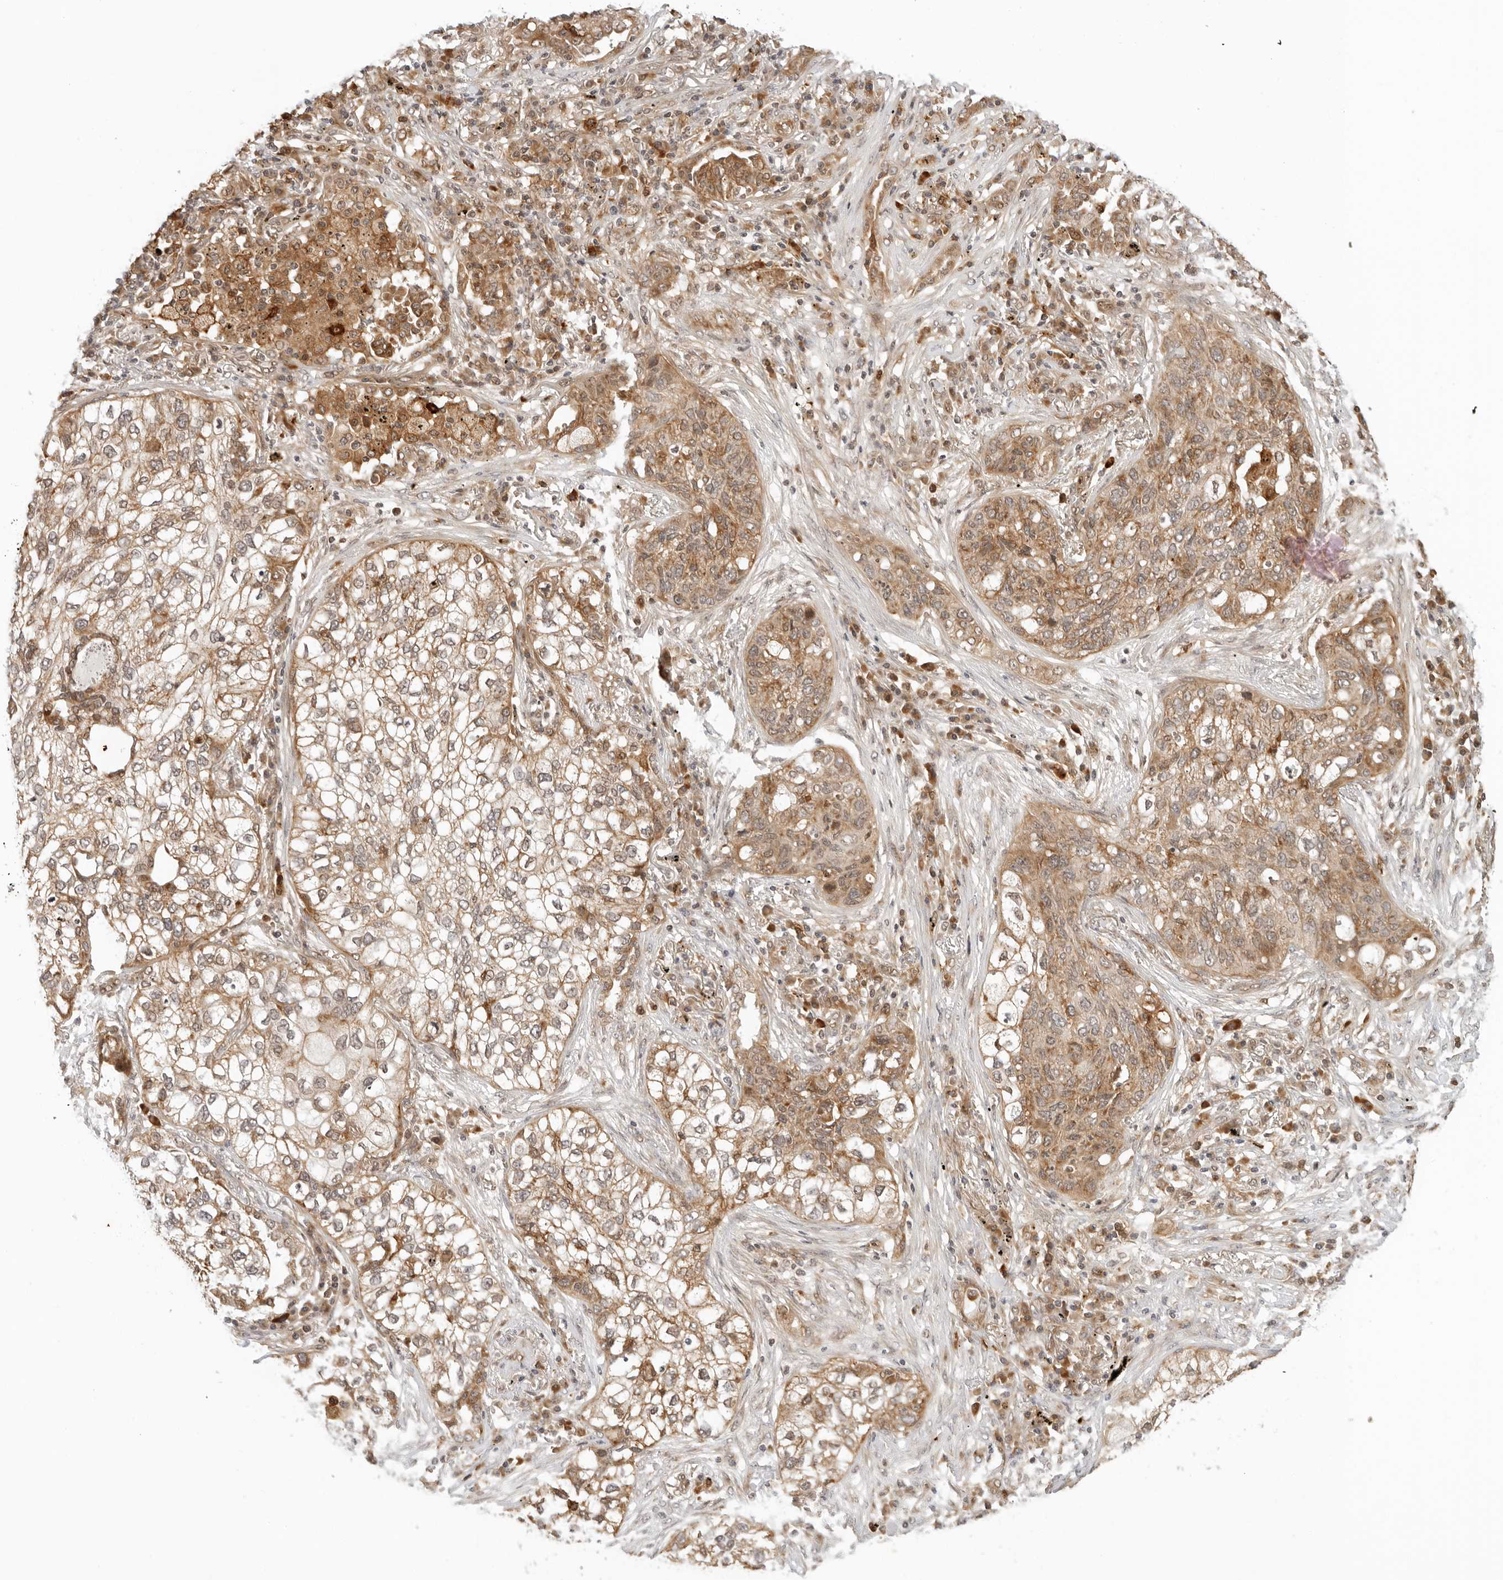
{"staining": {"intensity": "moderate", "quantity": ">75%", "location": "cytoplasmic/membranous"}, "tissue": "lung cancer", "cell_type": "Tumor cells", "image_type": "cancer", "snomed": [{"axis": "morphology", "description": "Squamous cell carcinoma, NOS"}, {"axis": "topography", "description": "Lung"}], "caption": "The immunohistochemical stain highlights moderate cytoplasmic/membranous positivity in tumor cells of lung cancer (squamous cell carcinoma) tissue.", "gene": "RC3H1", "patient": {"sex": "female", "age": 63}}